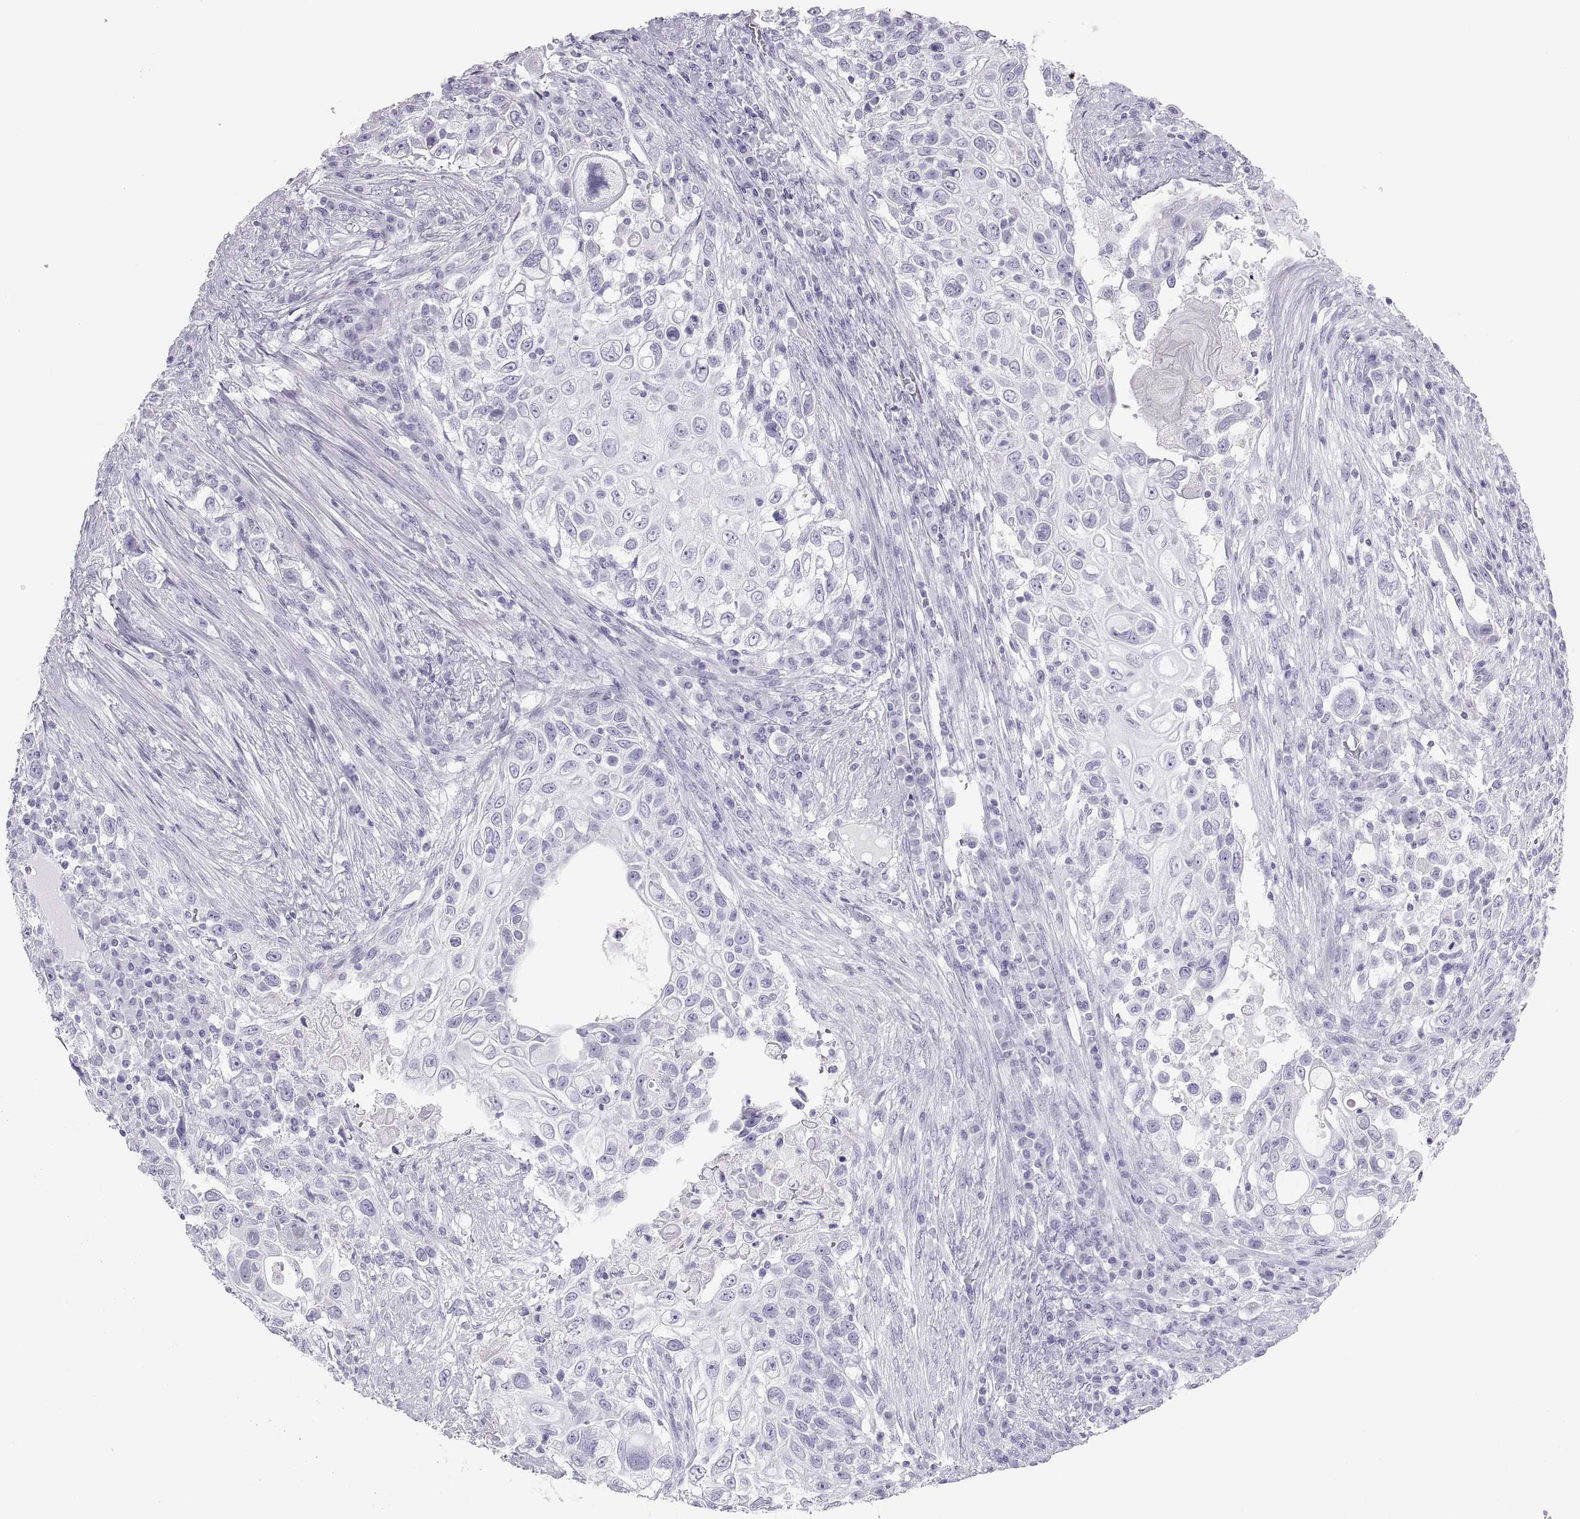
{"staining": {"intensity": "negative", "quantity": "none", "location": "none"}, "tissue": "urothelial cancer", "cell_type": "Tumor cells", "image_type": "cancer", "snomed": [{"axis": "morphology", "description": "Urothelial carcinoma, High grade"}, {"axis": "topography", "description": "Urinary bladder"}], "caption": "Urothelial cancer was stained to show a protein in brown. There is no significant expression in tumor cells.", "gene": "SEMG1", "patient": {"sex": "female", "age": 56}}